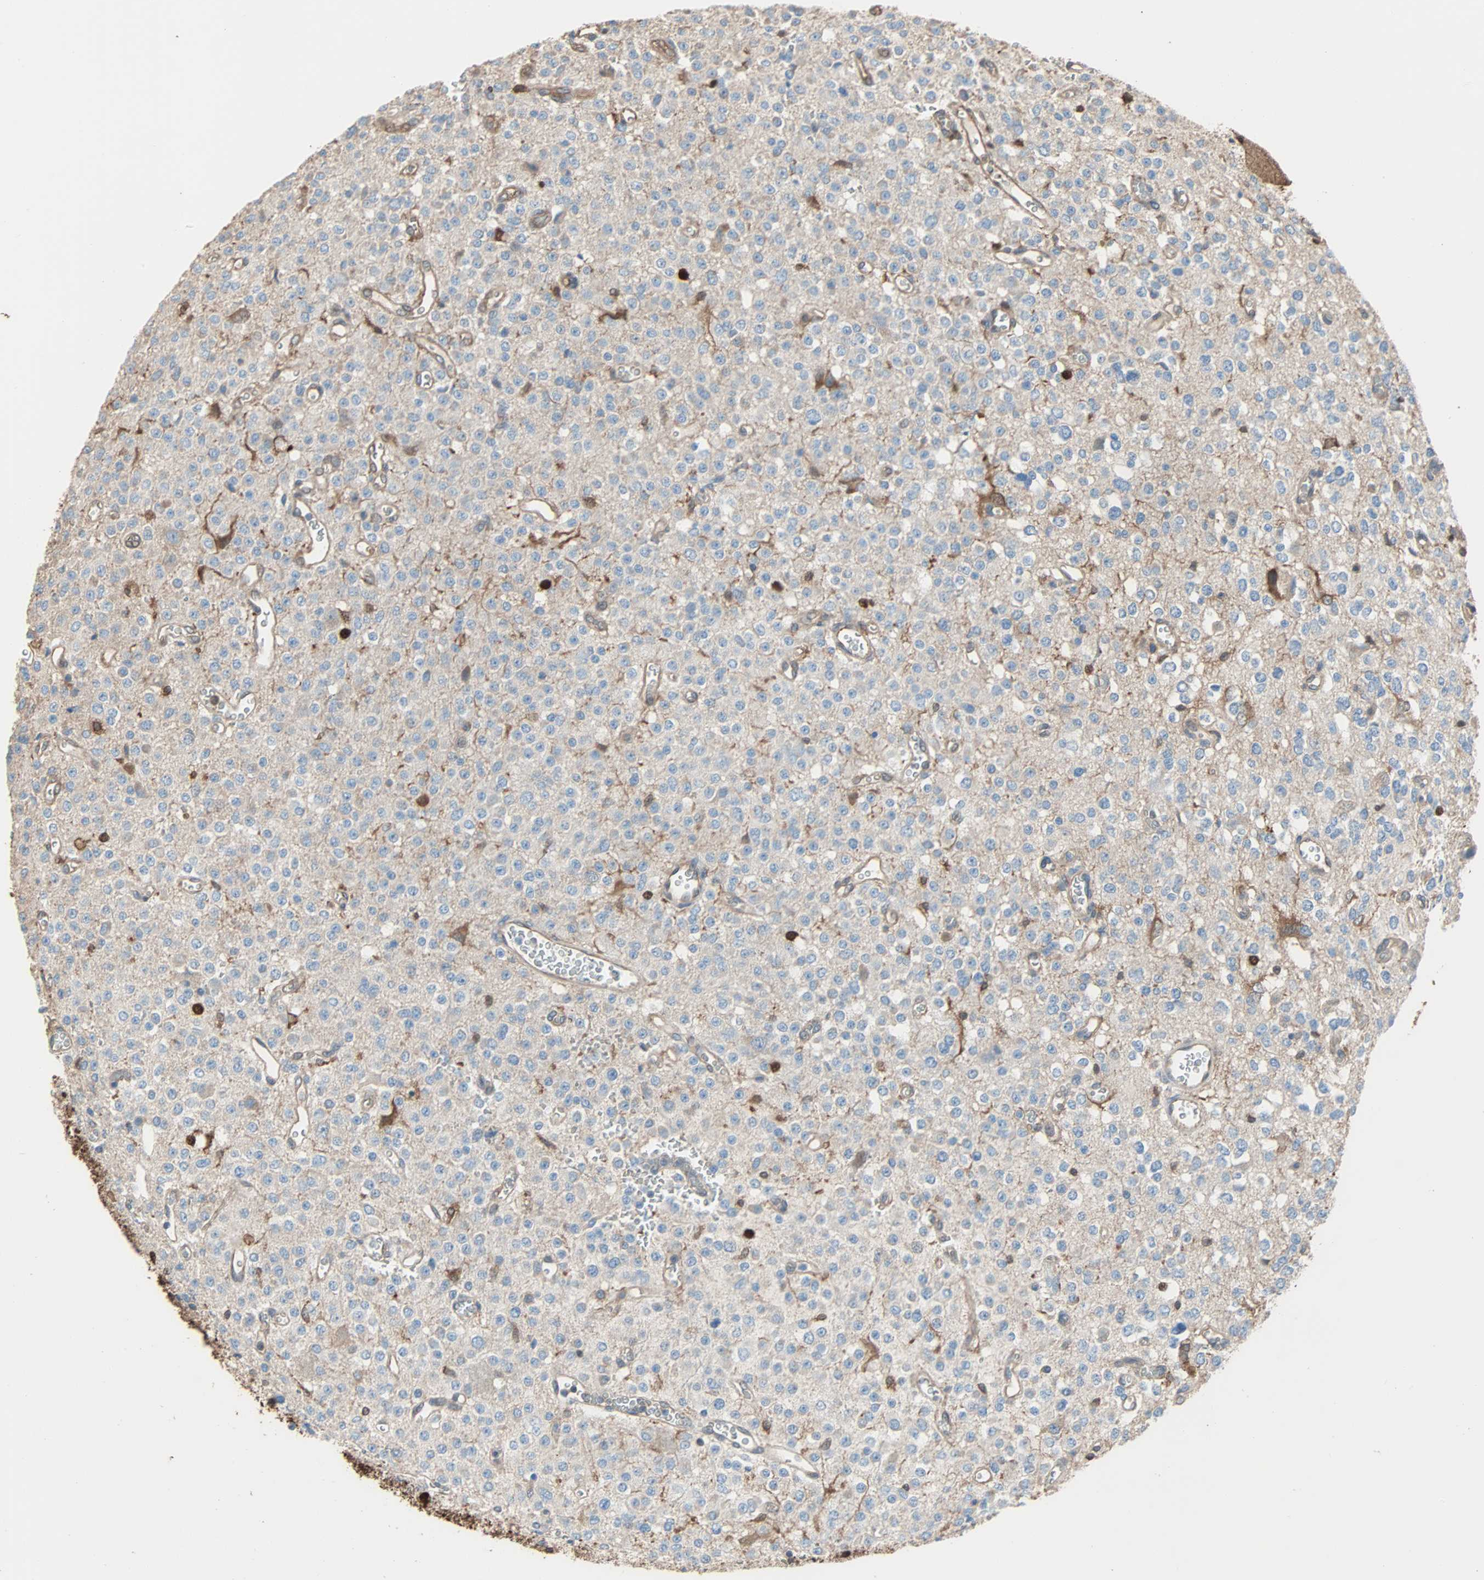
{"staining": {"intensity": "weak", "quantity": "25%-75%", "location": "cytoplasmic/membranous"}, "tissue": "glioma", "cell_type": "Tumor cells", "image_type": "cancer", "snomed": [{"axis": "morphology", "description": "Glioma, malignant, Low grade"}, {"axis": "topography", "description": "Brain"}], "caption": "Immunohistochemistry (IHC) staining of glioma, which shows low levels of weak cytoplasmic/membranous positivity in about 25%-75% of tumor cells indicating weak cytoplasmic/membranous protein staining. The staining was performed using DAB (3,3'-diaminobenzidine) (brown) for protein detection and nuclei were counterstained in hematoxylin (blue).", "gene": "PRDX1", "patient": {"sex": "male", "age": 38}}